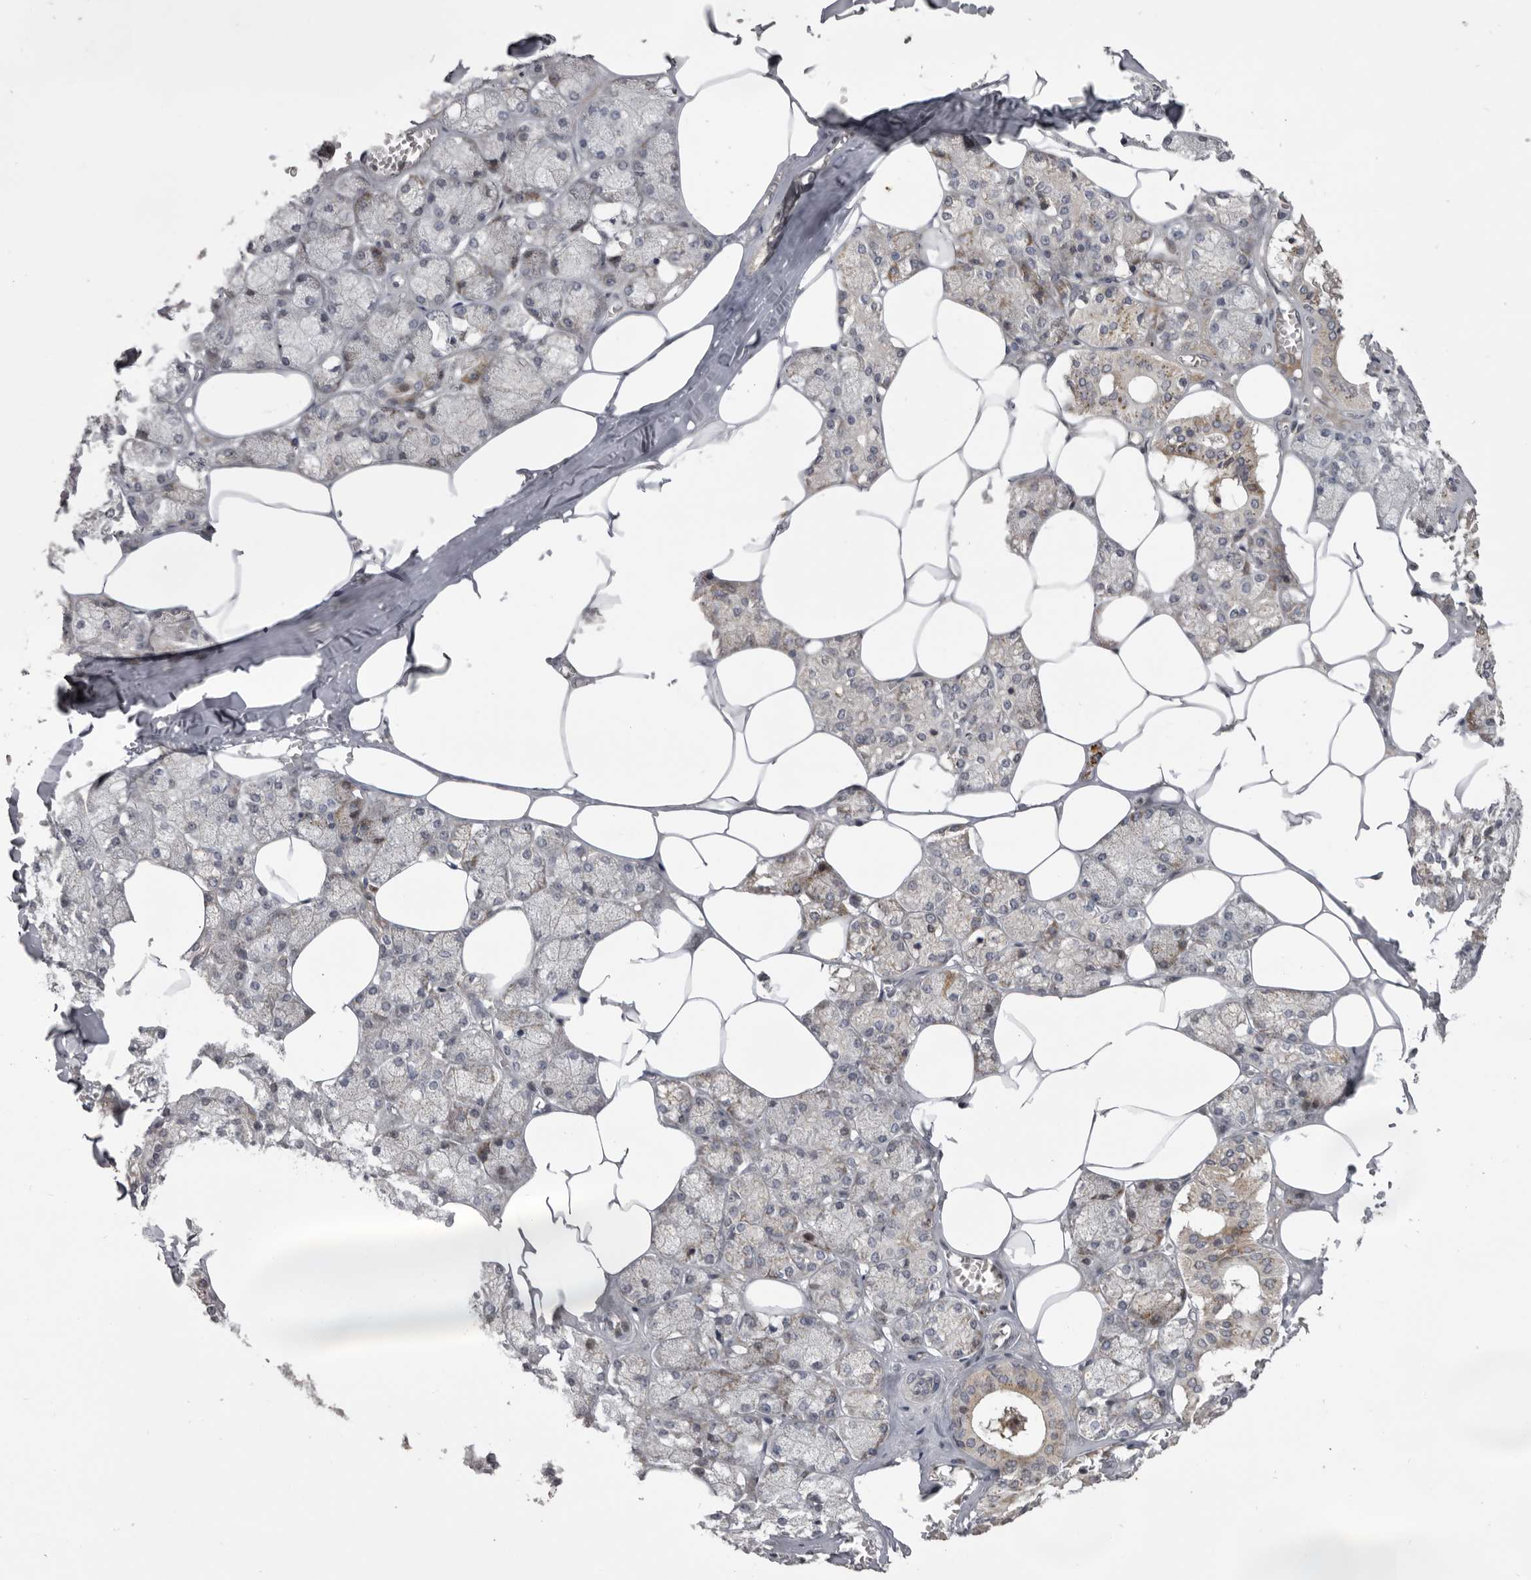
{"staining": {"intensity": "moderate", "quantity": "<25%", "location": "cytoplasmic/membranous"}, "tissue": "salivary gland", "cell_type": "Glandular cells", "image_type": "normal", "snomed": [{"axis": "morphology", "description": "Normal tissue, NOS"}, {"axis": "topography", "description": "Salivary gland"}], "caption": "The micrograph reveals a brown stain indicating the presence of a protein in the cytoplasmic/membranous of glandular cells in salivary gland. (Stains: DAB in brown, nuclei in blue, Microscopy: brightfield microscopy at high magnification).", "gene": "AZIN1", "patient": {"sex": "male", "age": 62}}